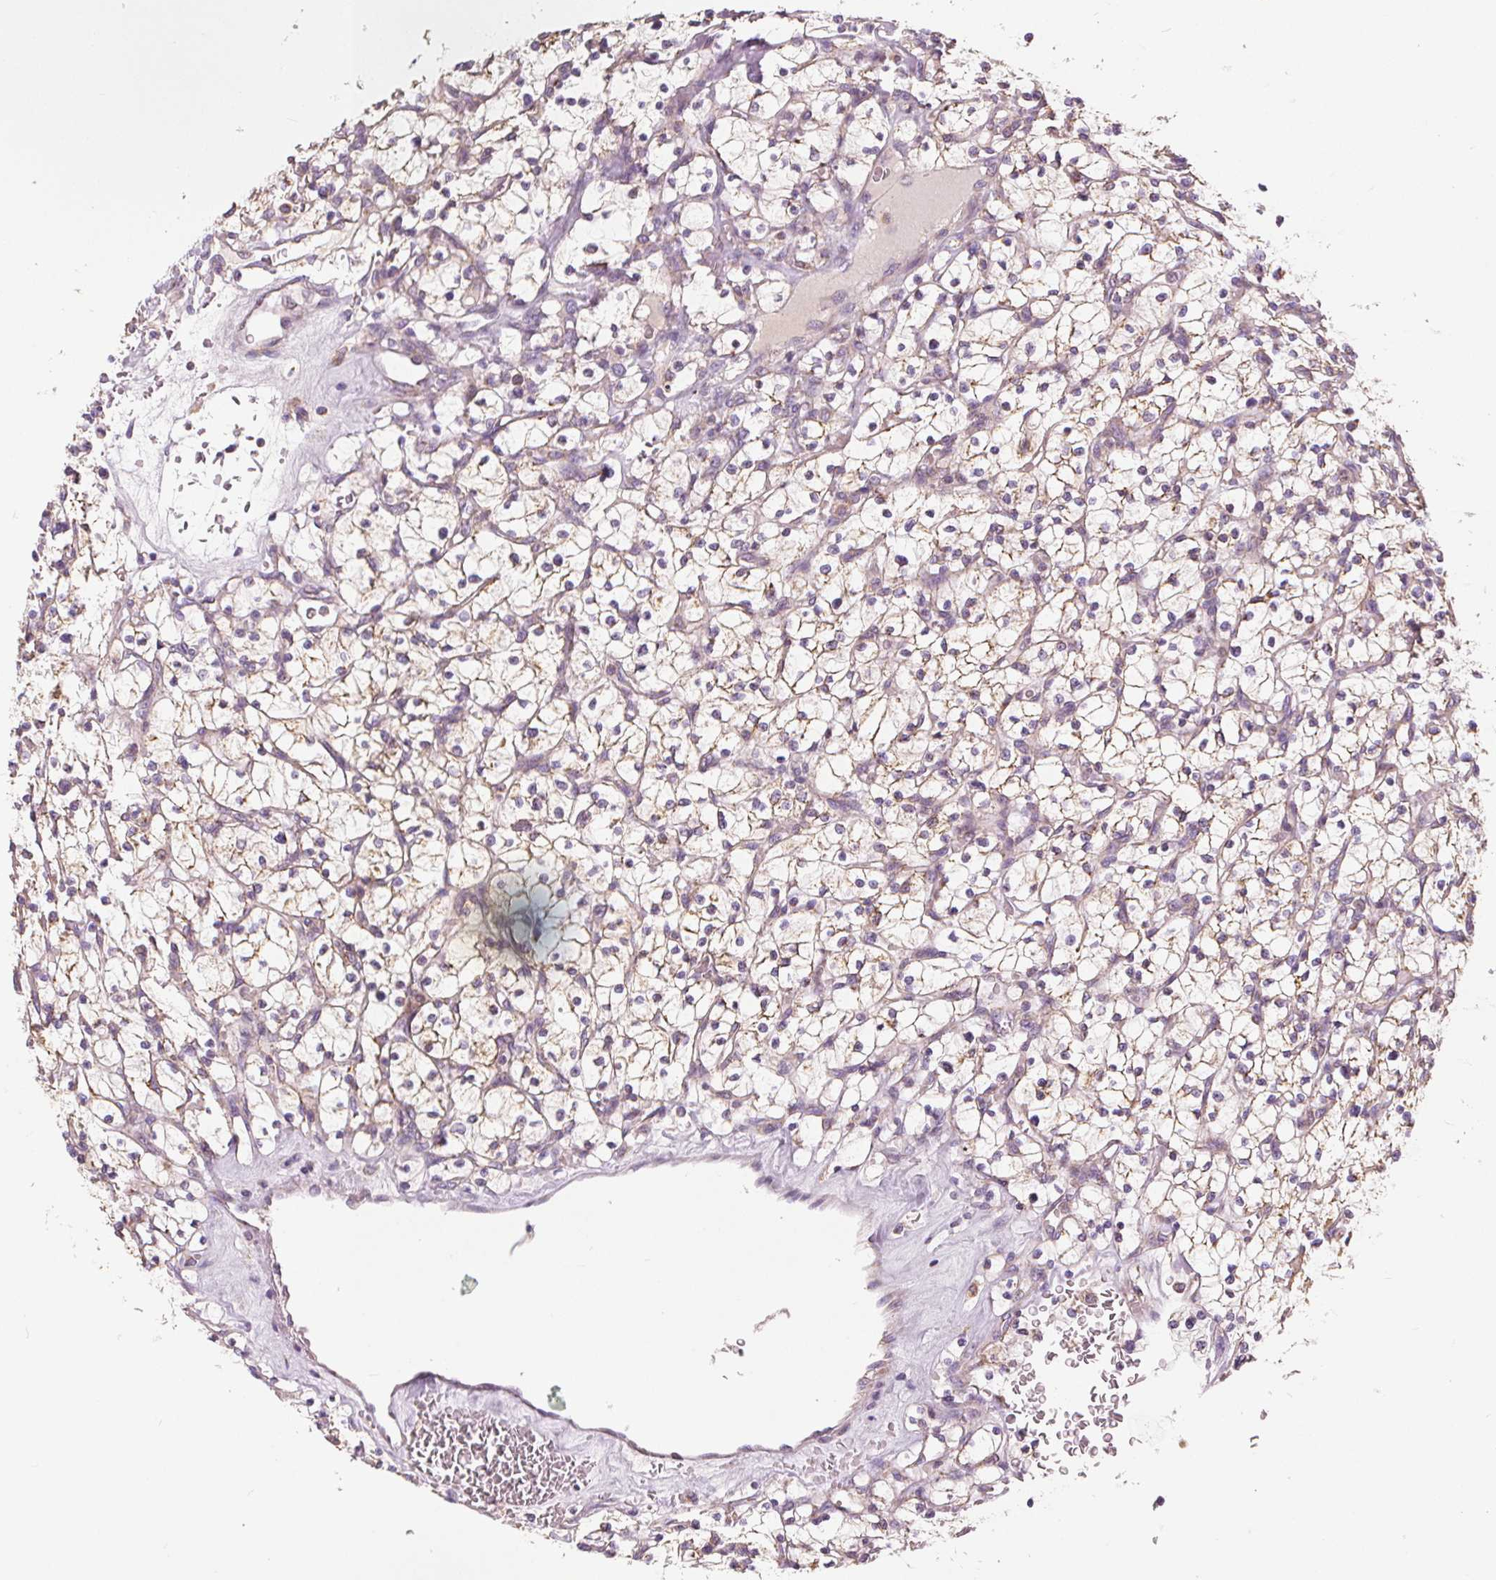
{"staining": {"intensity": "weak", "quantity": "25%-75%", "location": "cytoplasmic/membranous"}, "tissue": "renal cancer", "cell_type": "Tumor cells", "image_type": "cancer", "snomed": [{"axis": "morphology", "description": "Adenocarcinoma, NOS"}, {"axis": "topography", "description": "Kidney"}], "caption": "Protein staining displays weak cytoplasmic/membranous expression in about 25%-75% of tumor cells in renal cancer. (Stains: DAB (3,3'-diaminobenzidine) in brown, nuclei in blue, Microscopy: brightfield microscopy at high magnification).", "gene": "RAB20", "patient": {"sex": "female", "age": 64}}